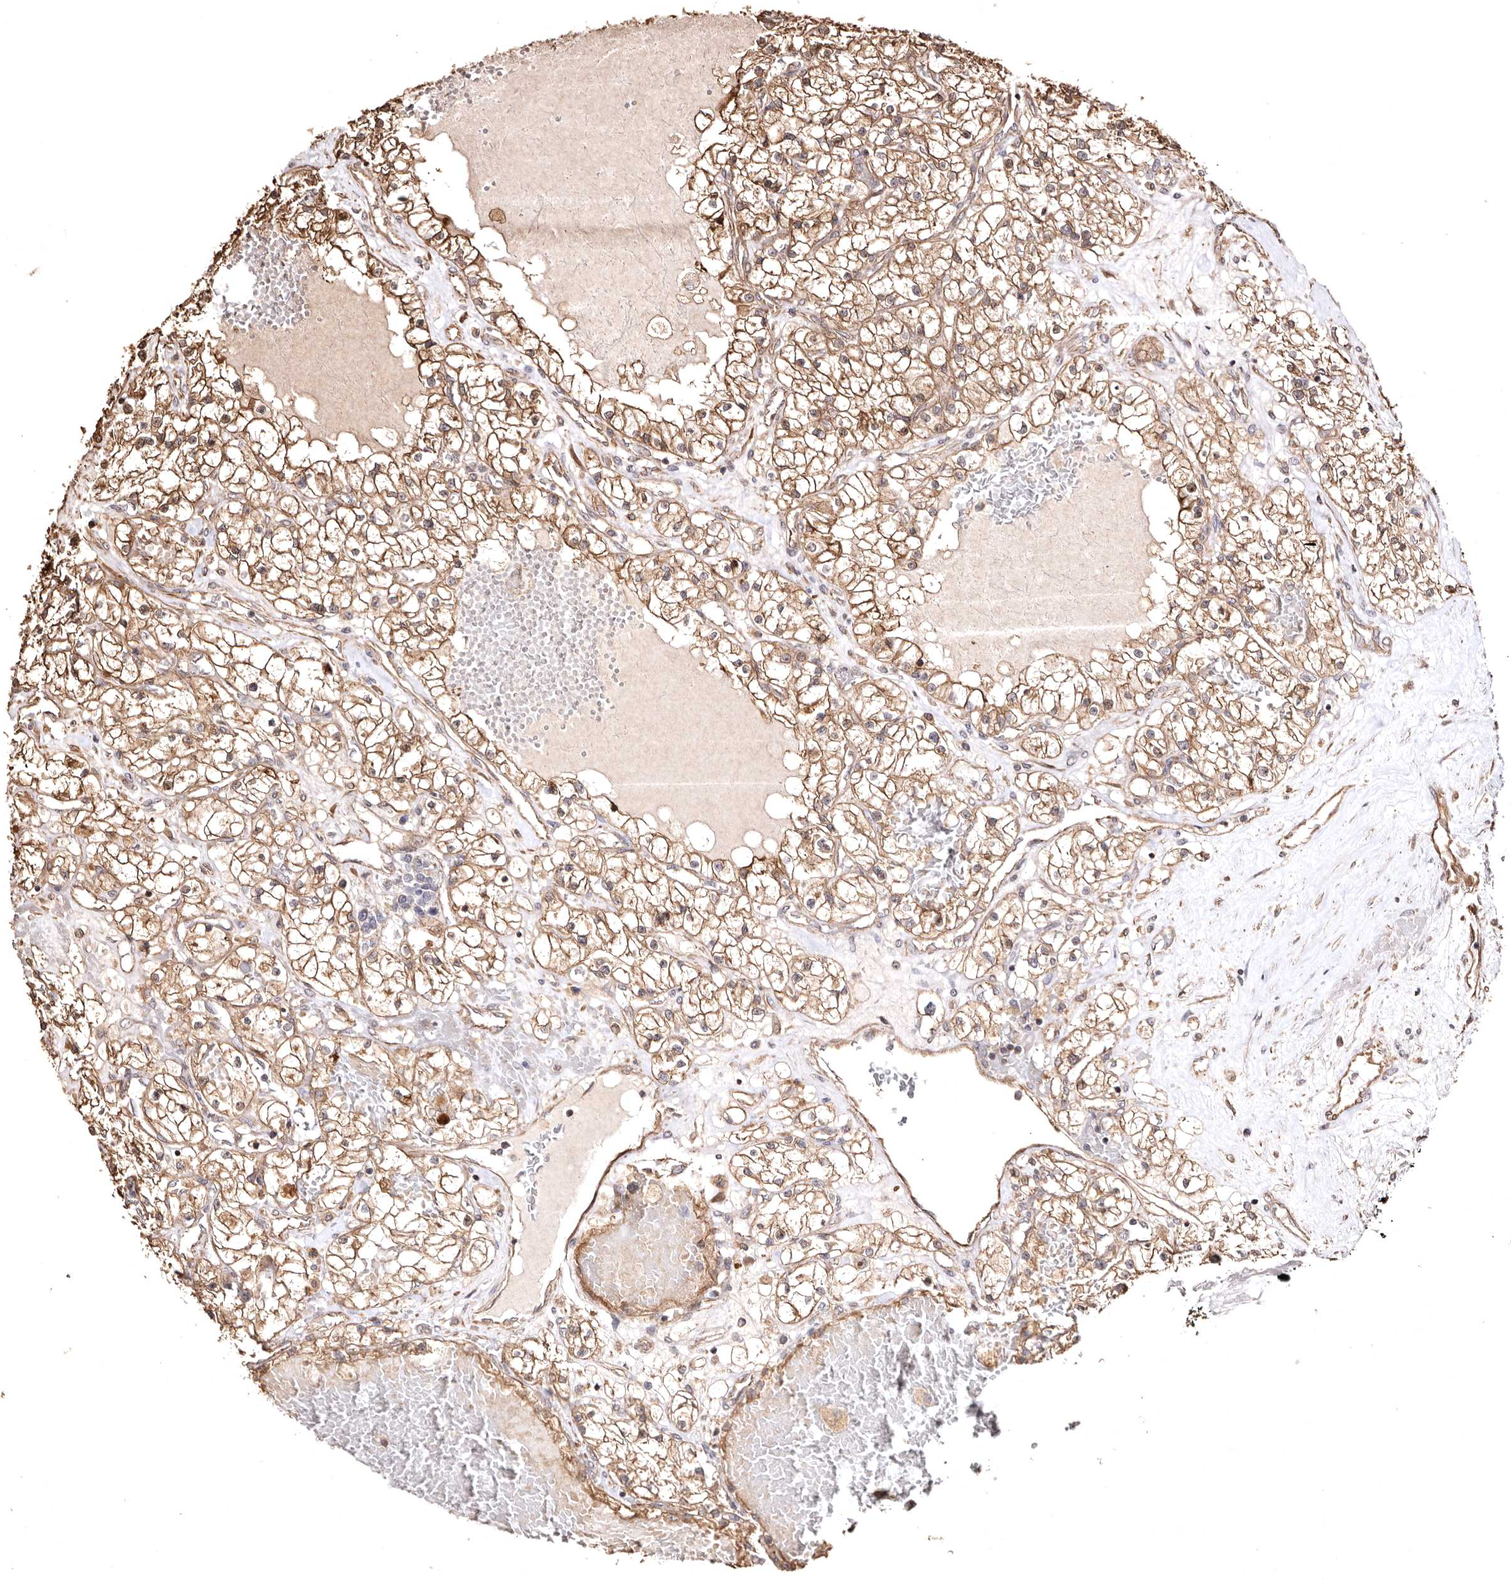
{"staining": {"intensity": "moderate", "quantity": ">75%", "location": "cytoplasmic/membranous"}, "tissue": "renal cancer", "cell_type": "Tumor cells", "image_type": "cancer", "snomed": [{"axis": "morphology", "description": "Normal tissue, NOS"}, {"axis": "morphology", "description": "Adenocarcinoma, NOS"}, {"axis": "topography", "description": "Kidney"}], "caption": "A brown stain highlights moderate cytoplasmic/membranous staining of a protein in human renal cancer (adenocarcinoma) tumor cells.", "gene": "MACC1", "patient": {"sex": "male", "age": 68}}